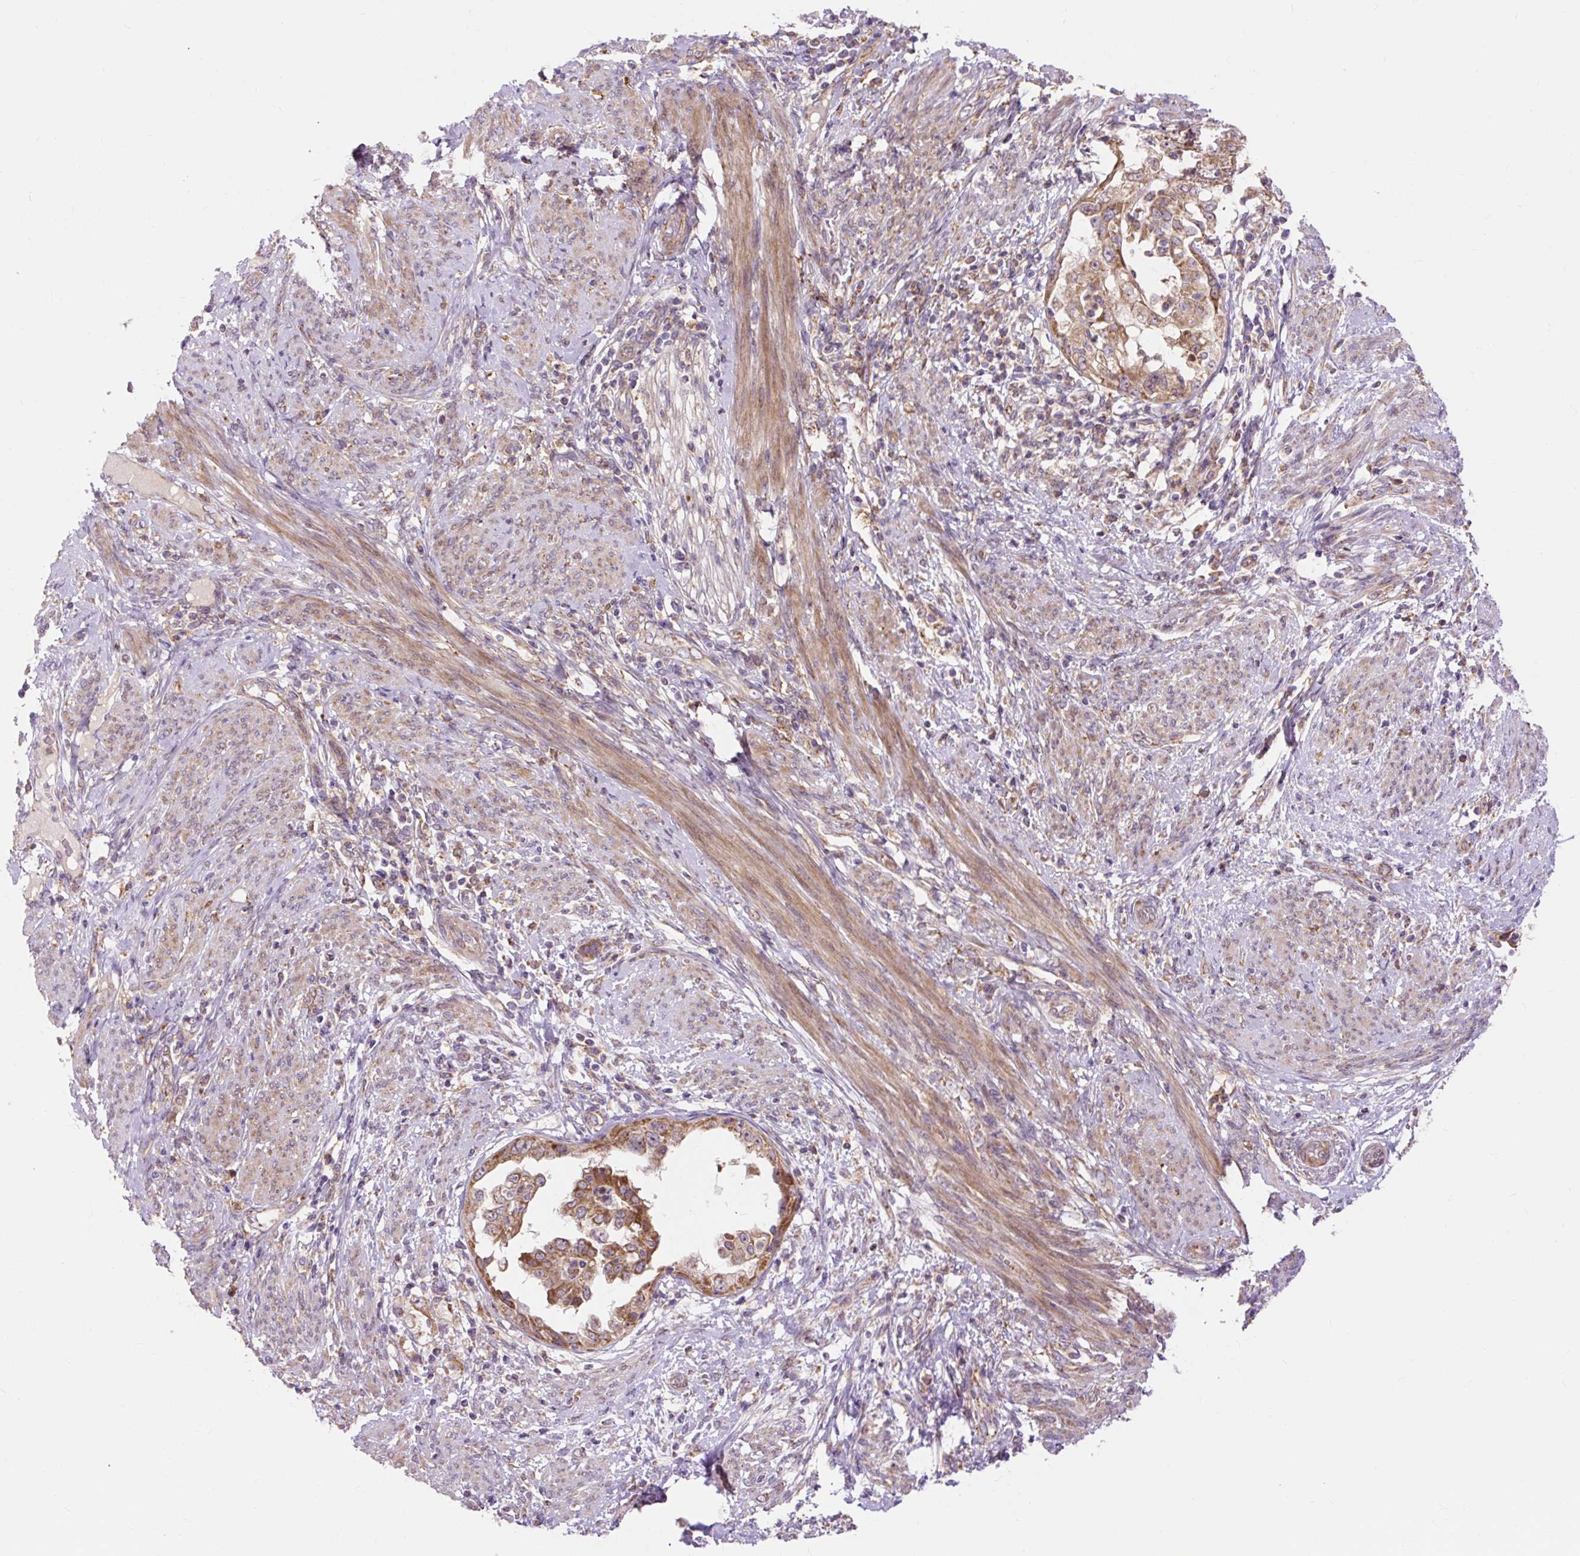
{"staining": {"intensity": "moderate", "quantity": ">75%", "location": "cytoplasmic/membranous"}, "tissue": "endometrial cancer", "cell_type": "Tumor cells", "image_type": "cancer", "snomed": [{"axis": "morphology", "description": "Adenocarcinoma, NOS"}, {"axis": "topography", "description": "Endometrium"}], "caption": "Endometrial cancer (adenocarcinoma) stained for a protein shows moderate cytoplasmic/membranous positivity in tumor cells.", "gene": "TRIAP1", "patient": {"sex": "female", "age": 85}}